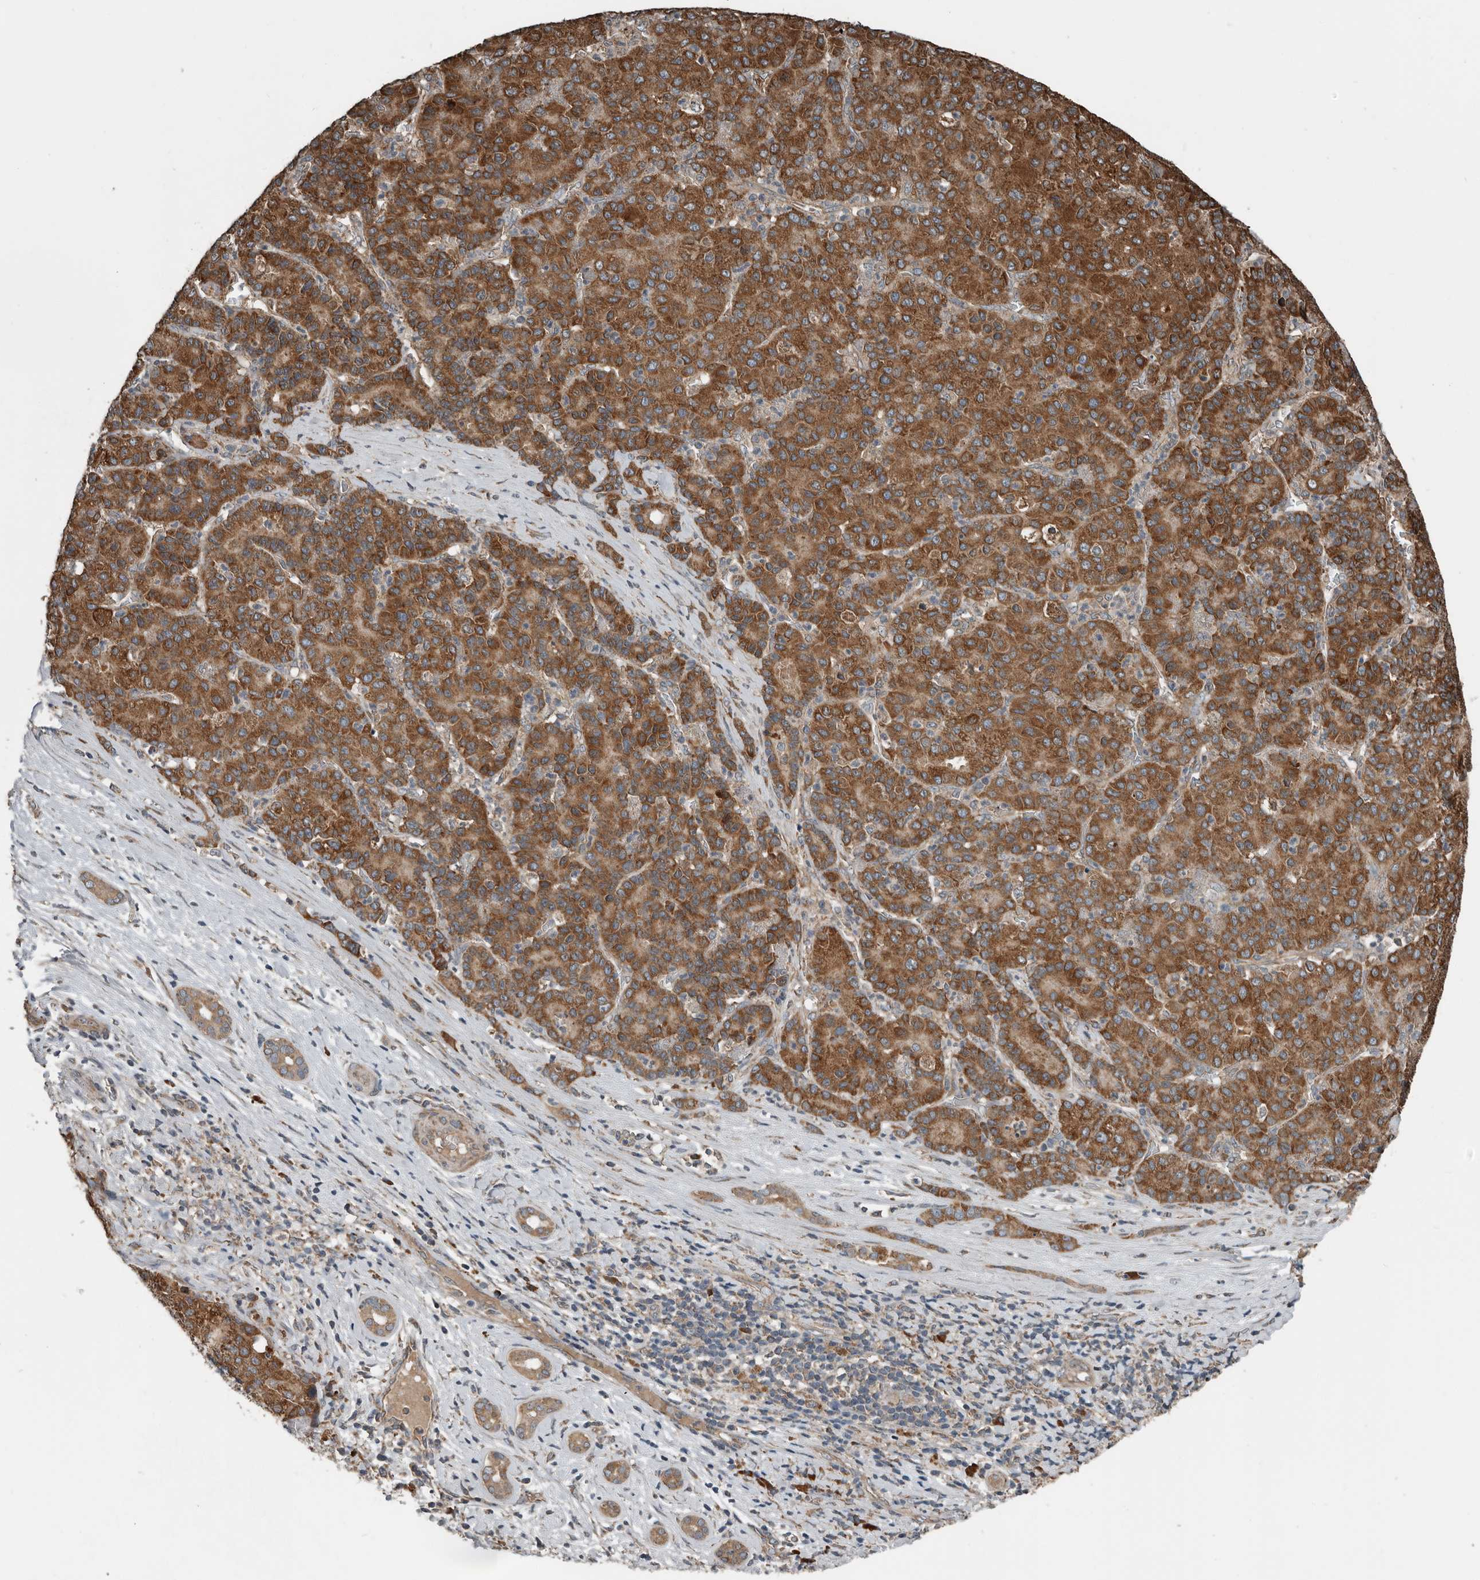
{"staining": {"intensity": "strong", "quantity": ">75%", "location": "cytoplasmic/membranous"}, "tissue": "liver cancer", "cell_type": "Tumor cells", "image_type": "cancer", "snomed": [{"axis": "morphology", "description": "Carcinoma, Hepatocellular, NOS"}, {"axis": "topography", "description": "Liver"}], "caption": "Immunohistochemical staining of human liver cancer (hepatocellular carcinoma) reveals high levels of strong cytoplasmic/membranous protein positivity in approximately >75% of tumor cells.", "gene": "RNF207", "patient": {"sex": "male", "age": 65}}